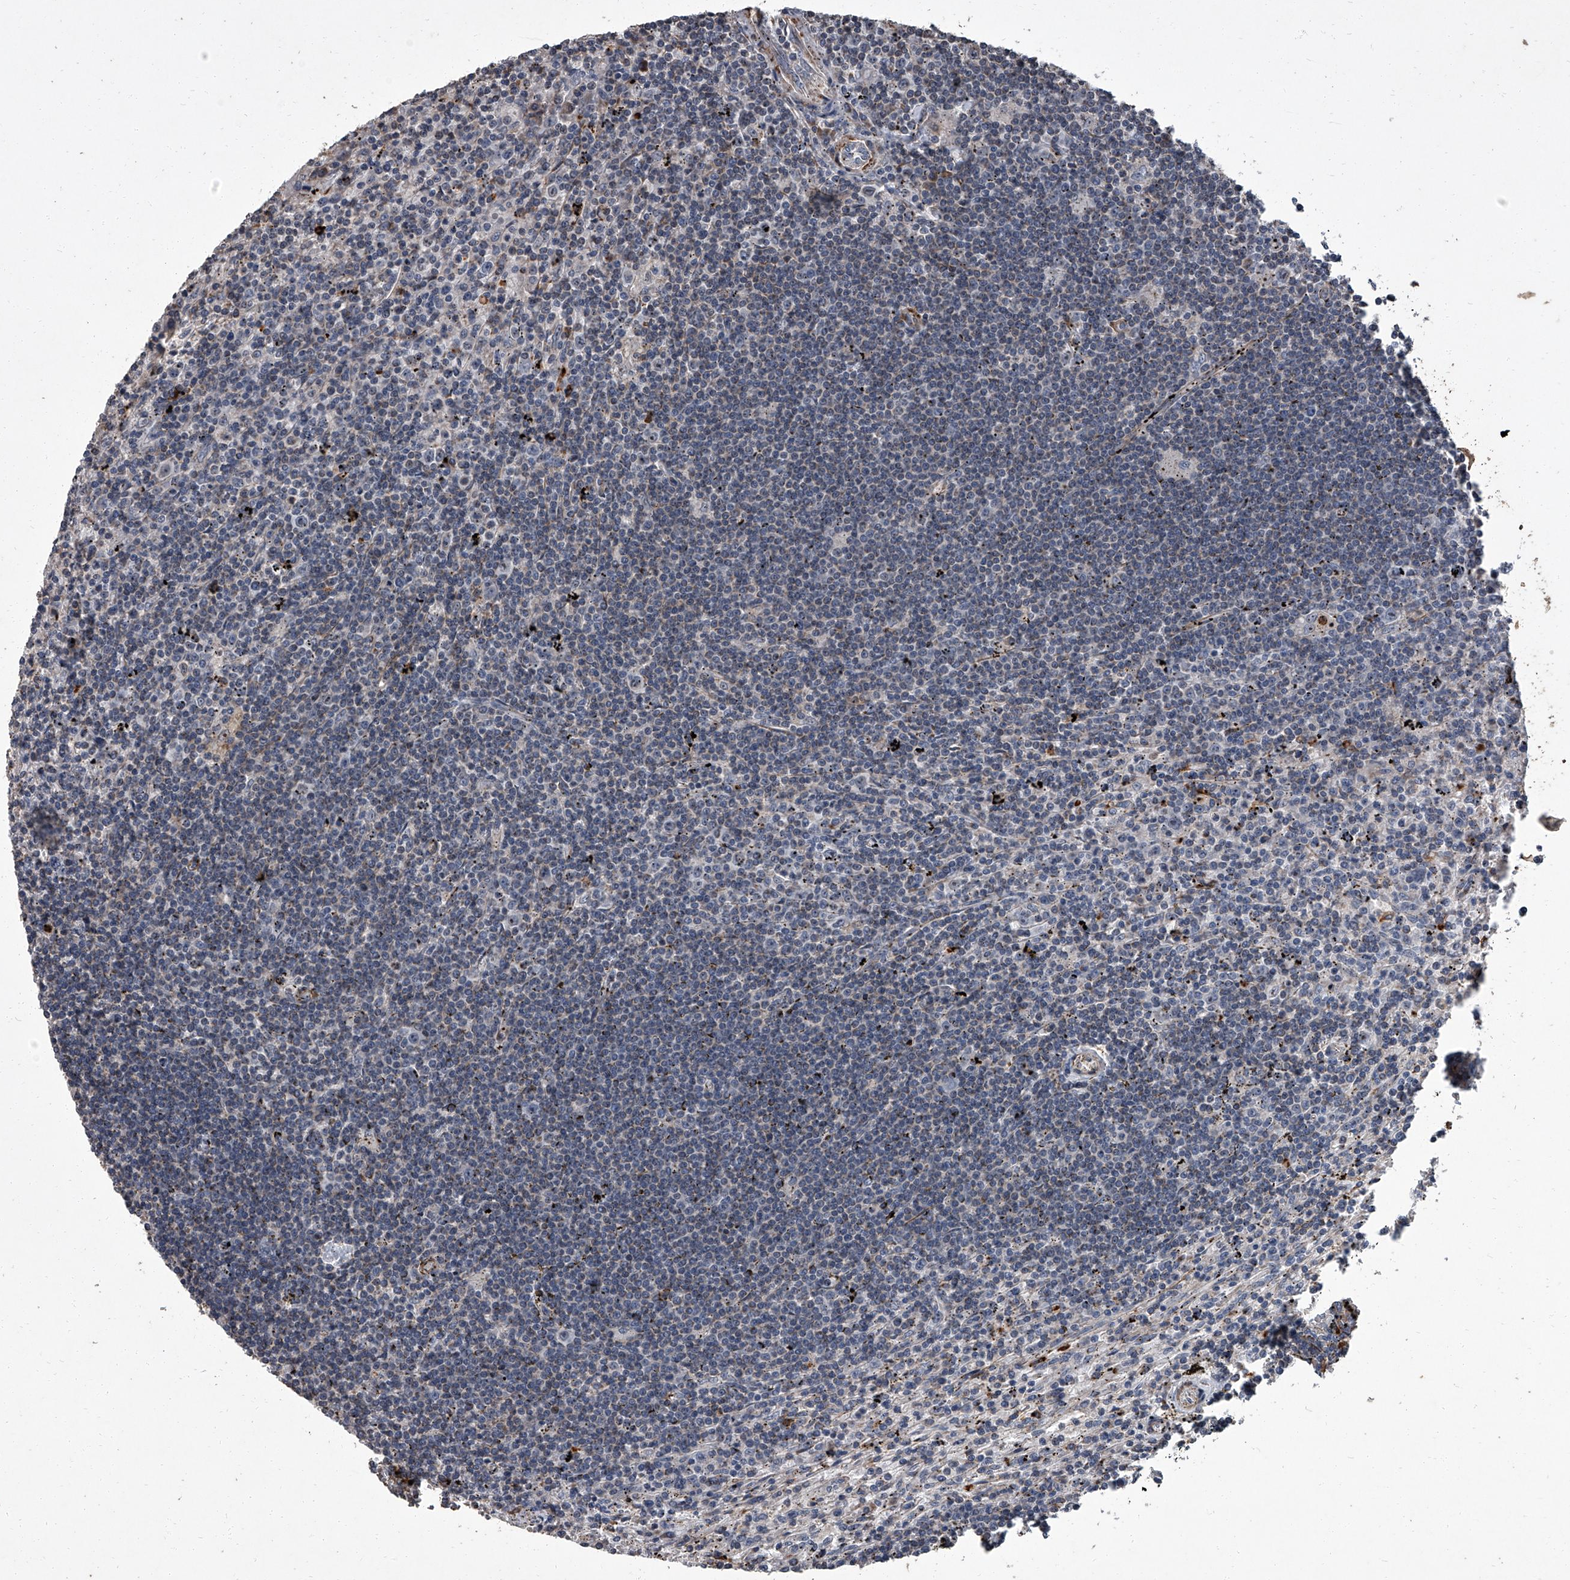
{"staining": {"intensity": "negative", "quantity": "none", "location": "none"}, "tissue": "lymphoma", "cell_type": "Tumor cells", "image_type": "cancer", "snomed": [{"axis": "morphology", "description": "Malignant lymphoma, non-Hodgkin's type, Low grade"}, {"axis": "topography", "description": "Spleen"}], "caption": "This is a histopathology image of immunohistochemistry (IHC) staining of lymphoma, which shows no staining in tumor cells.", "gene": "SIRT4", "patient": {"sex": "male", "age": 76}}